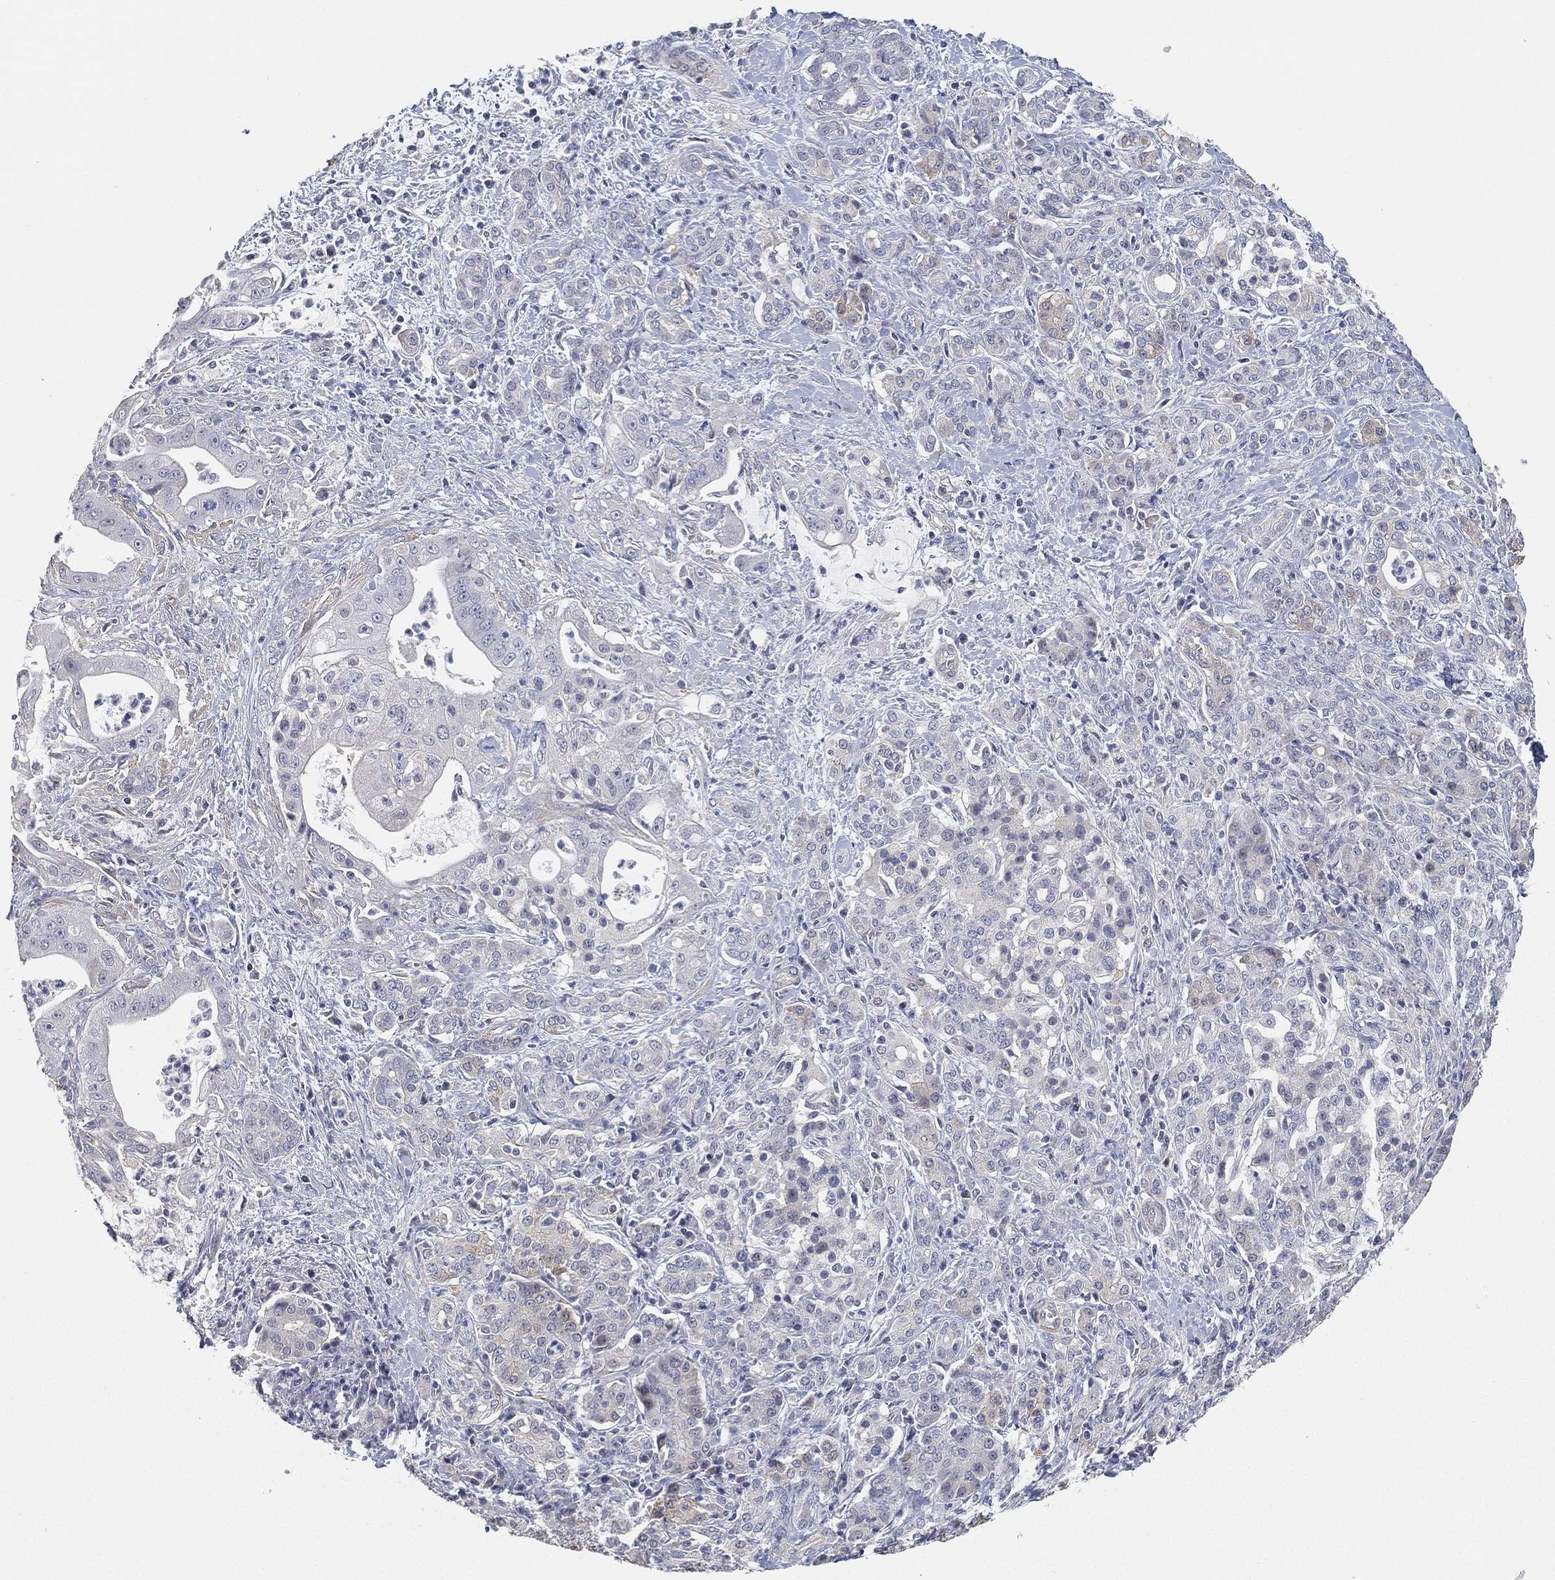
{"staining": {"intensity": "negative", "quantity": "none", "location": "none"}, "tissue": "pancreatic cancer", "cell_type": "Tumor cells", "image_type": "cancer", "snomed": [{"axis": "morphology", "description": "Normal tissue, NOS"}, {"axis": "morphology", "description": "Inflammation, NOS"}, {"axis": "morphology", "description": "Adenocarcinoma, NOS"}, {"axis": "topography", "description": "Pancreas"}], "caption": "DAB immunohistochemical staining of pancreatic adenocarcinoma demonstrates no significant expression in tumor cells.", "gene": "GPR61", "patient": {"sex": "male", "age": 57}}